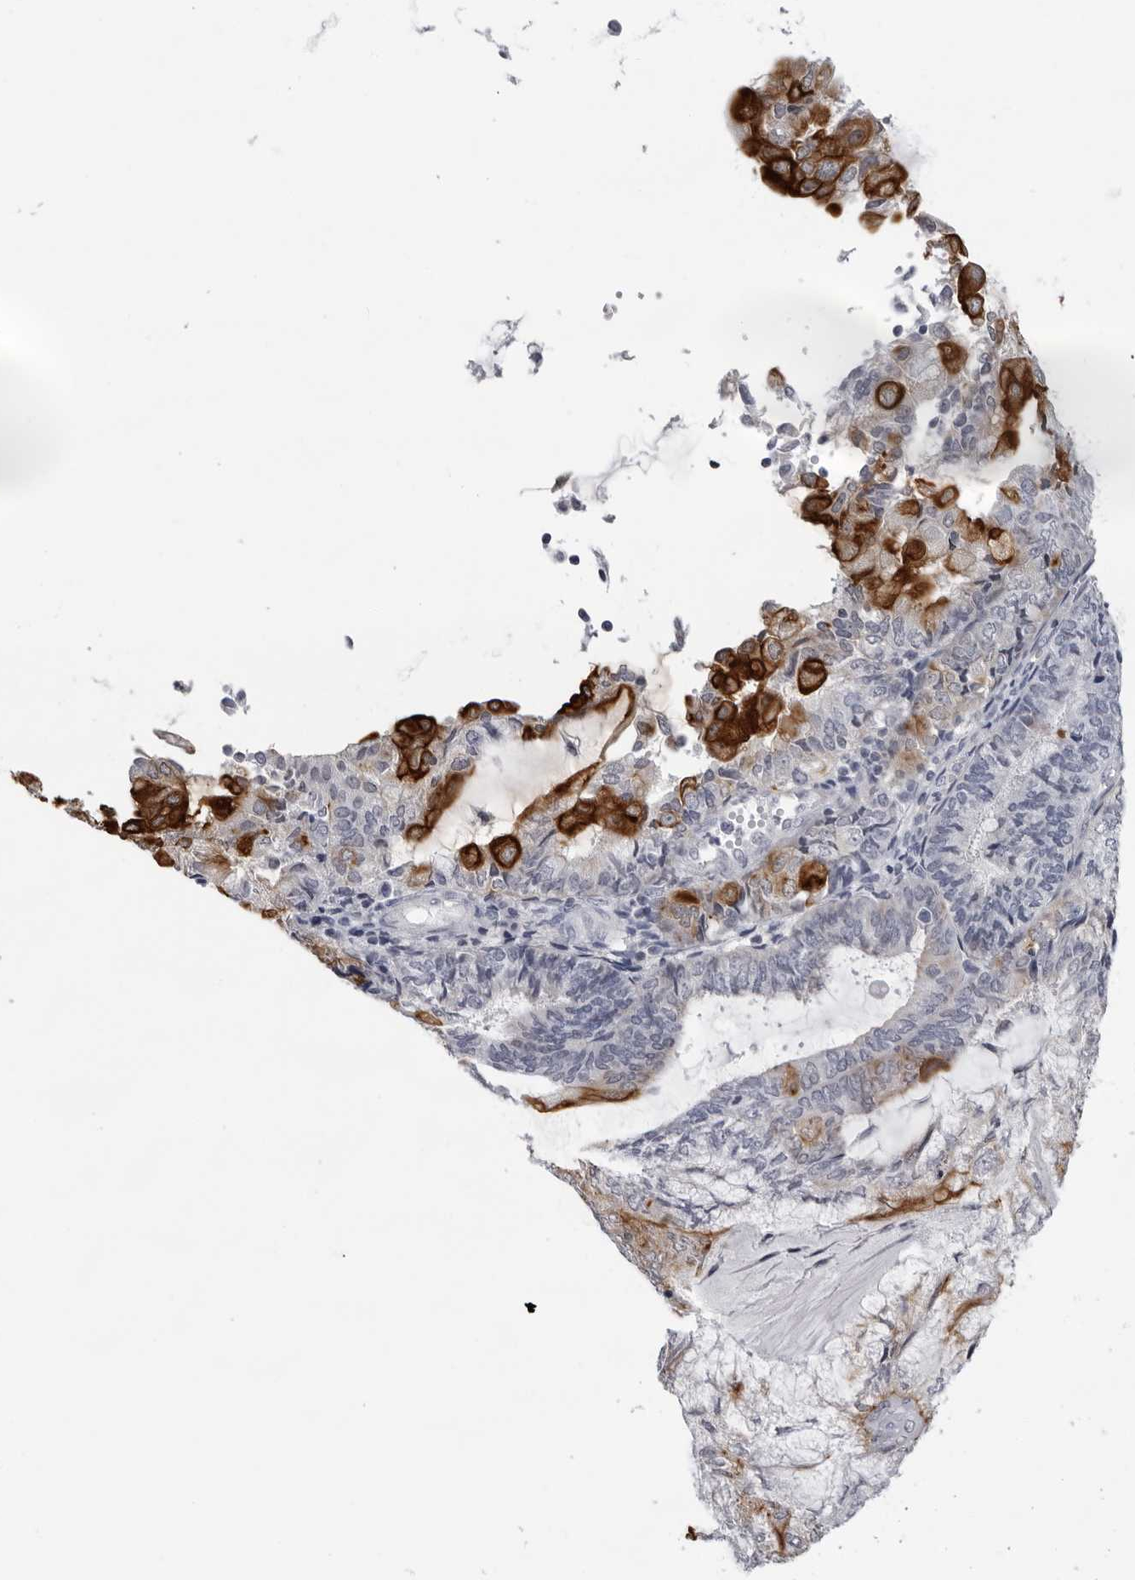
{"staining": {"intensity": "strong", "quantity": "<25%", "location": "cytoplasmic/membranous"}, "tissue": "endometrial cancer", "cell_type": "Tumor cells", "image_type": "cancer", "snomed": [{"axis": "morphology", "description": "Adenocarcinoma, NOS"}, {"axis": "topography", "description": "Endometrium"}], "caption": "The image demonstrates a brown stain indicating the presence of a protein in the cytoplasmic/membranous of tumor cells in adenocarcinoma (endometrial).", "gene": "CCDC28B", "patient": {"sex": "female", "age": 81}}